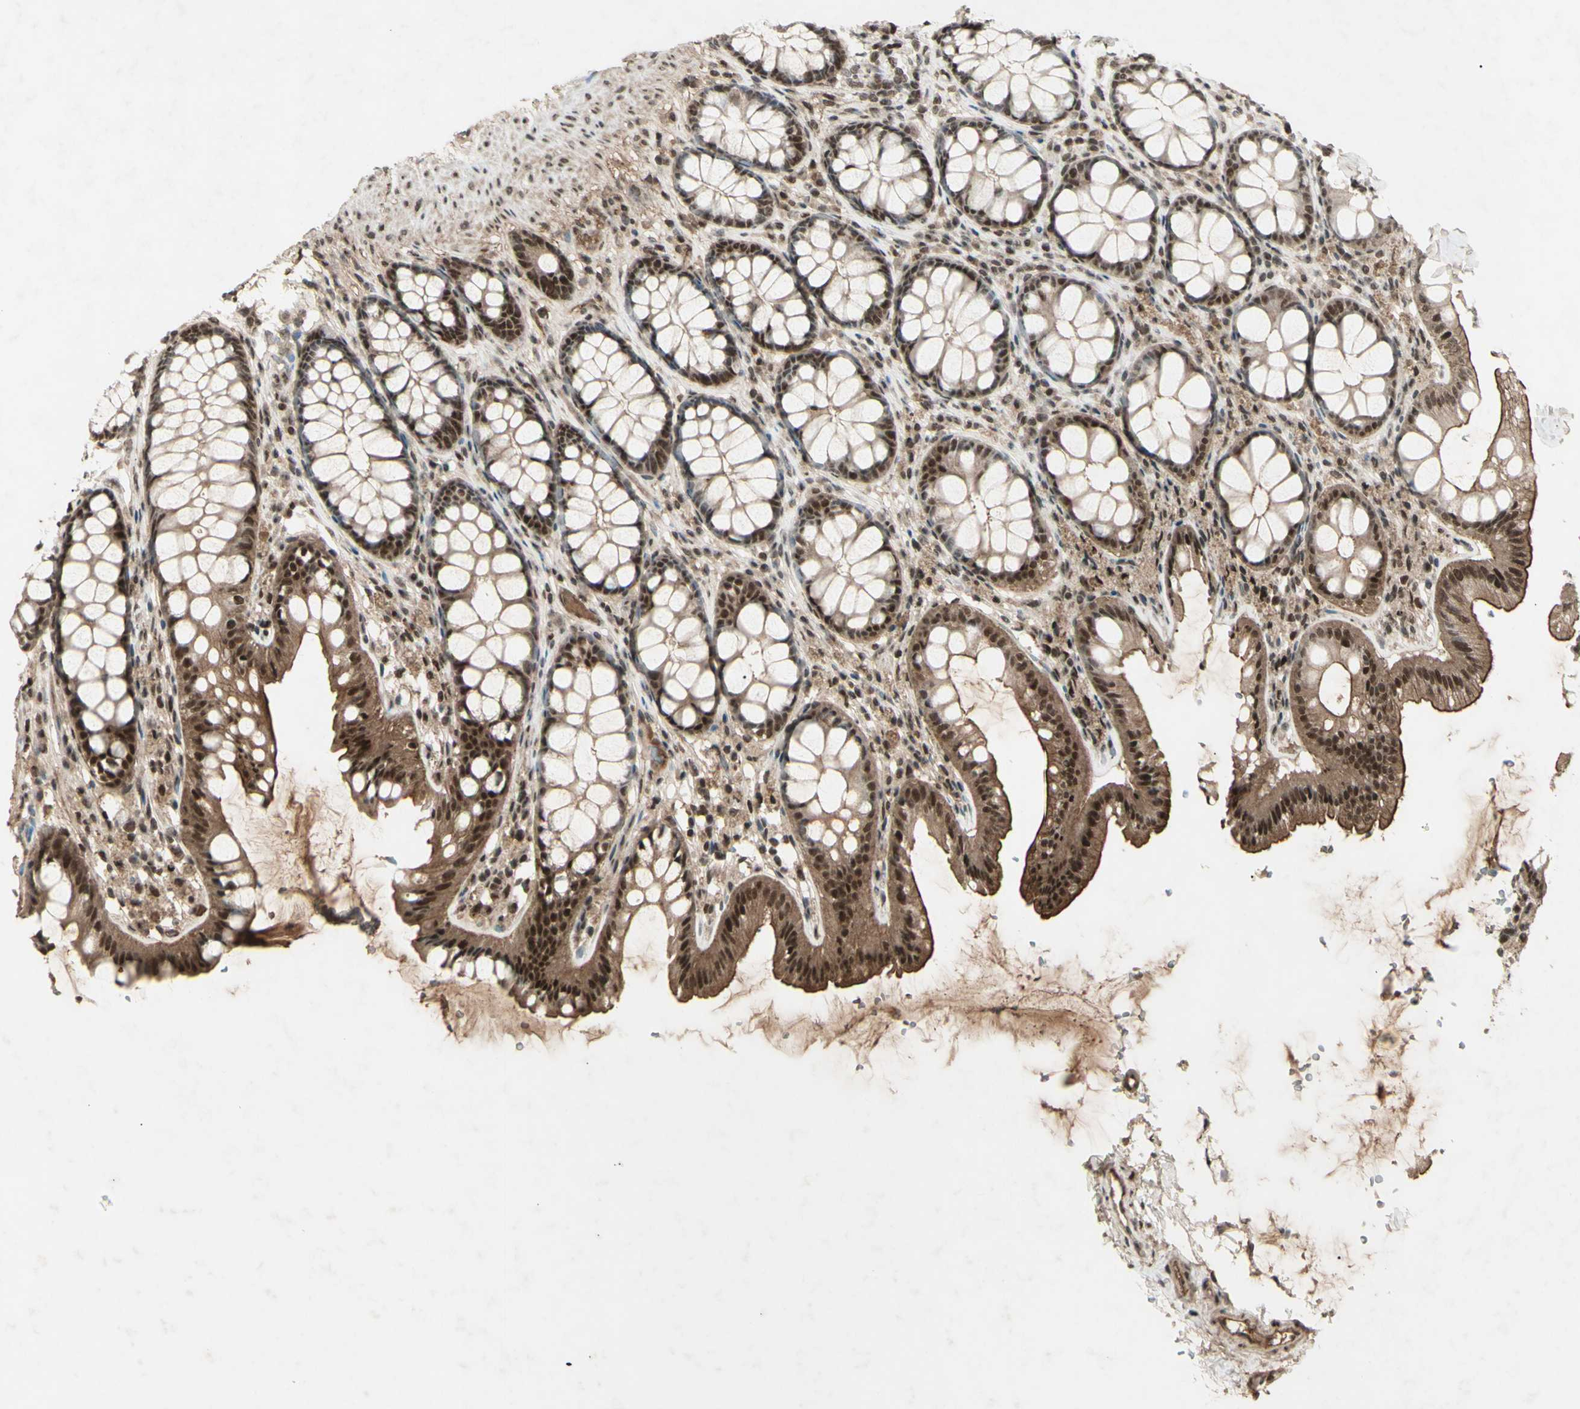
{"staining": {"intensity": "moderate", "quantity": ">75%", "location": "cytoplasmic/membranous"}, "tissue": "colon", "cell_type": "Endothelial cells", "image_type": "normal", "snomed": [{"axis": "morphology", "description": "Normal tissue, NOS"}, {"axis": "topography", "description": "Colon"}], "caption": "Endothelial cells reveal moderate cytoplasmic/membranous expression in approximately >75% of cells in benign colon.", "gene": "SNW1", "patient": {"sex": "female", "age": 55}}